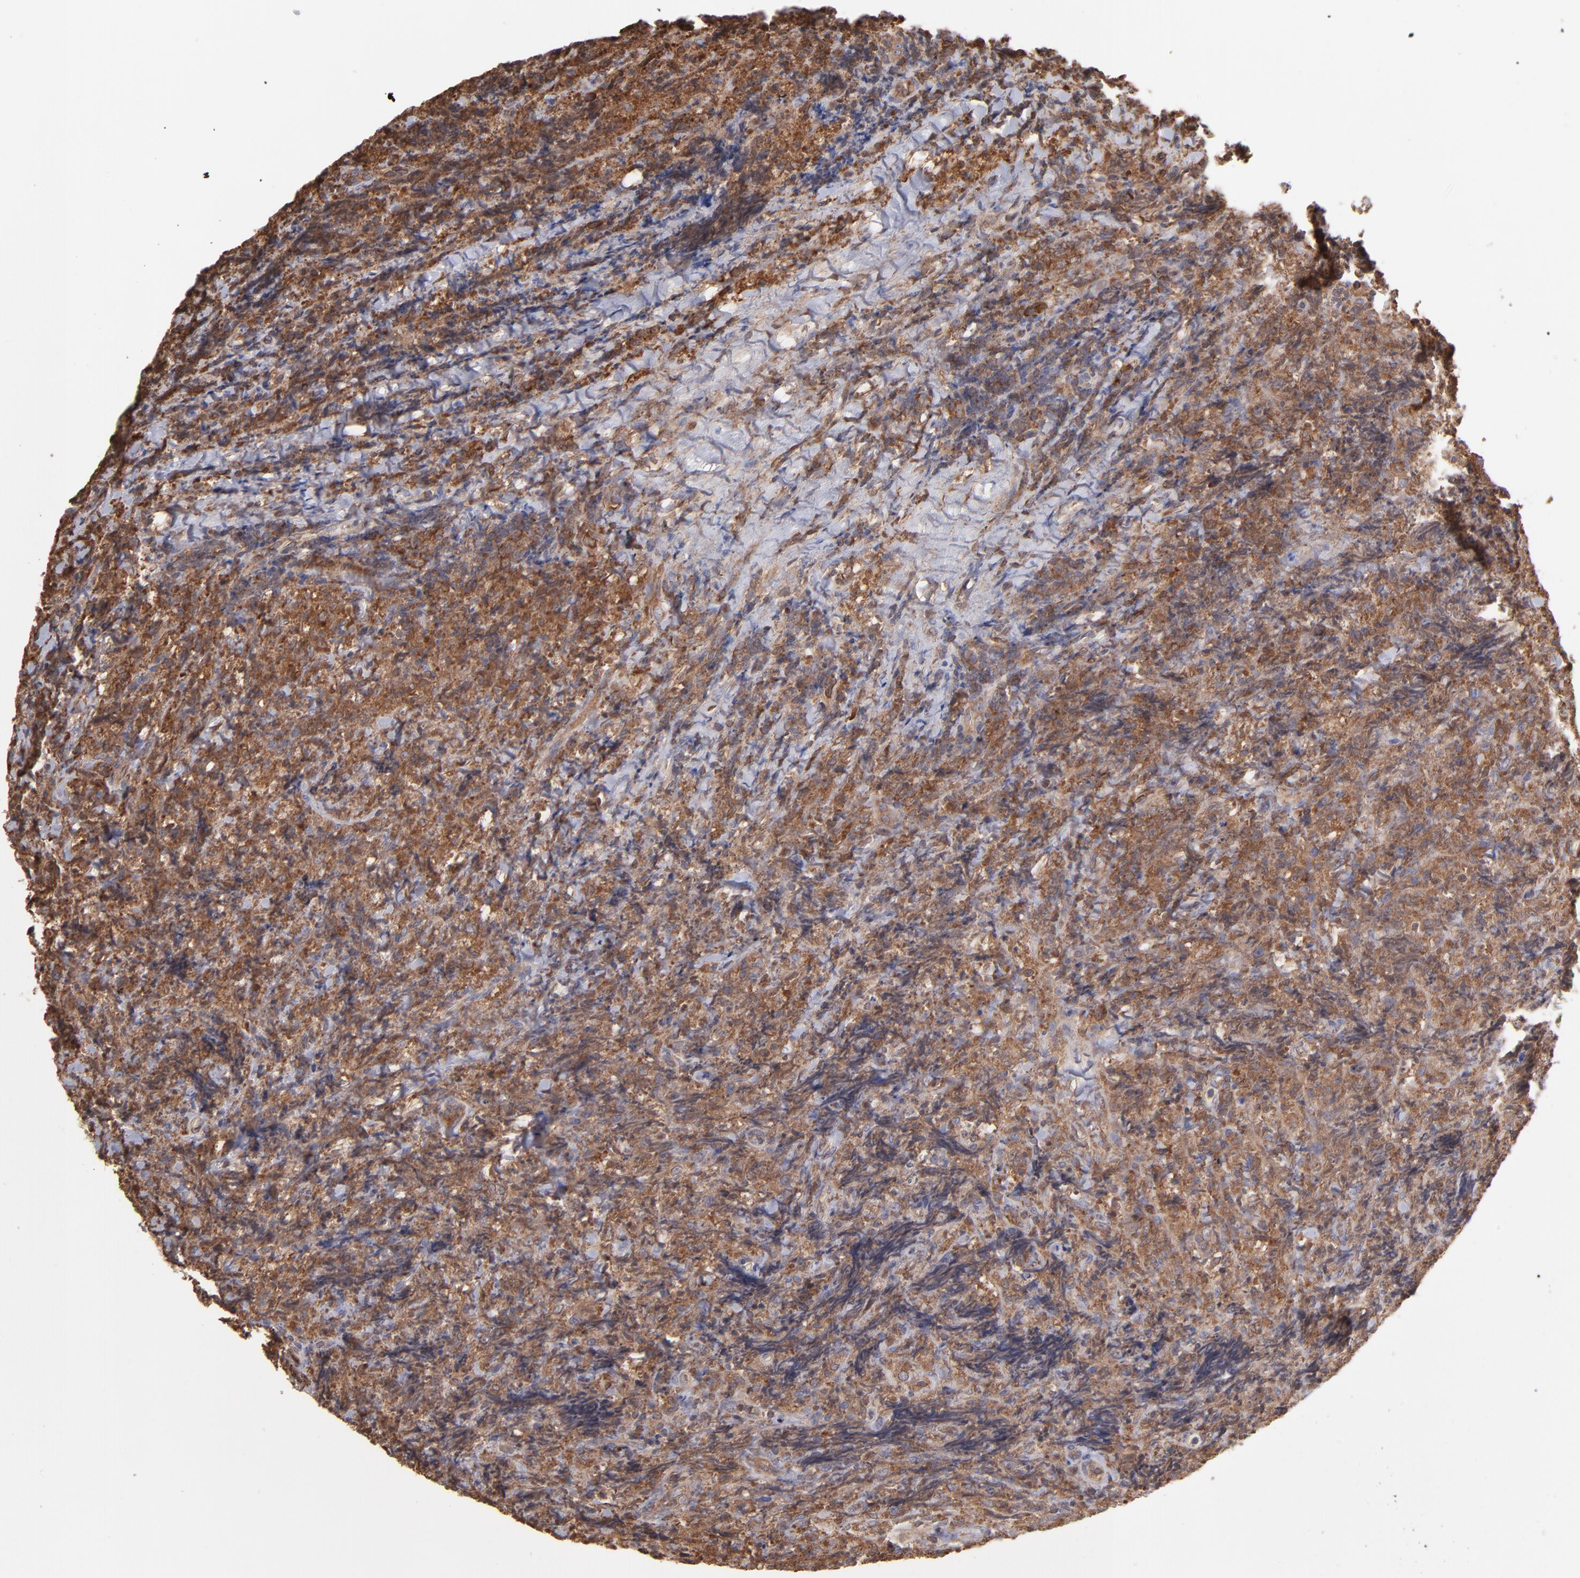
{"staining": {"intensity": "moderate", "quantity": ">75%", "location": "cytoplasmic/membranous"}, "tissue": "lymphoma", "cell_type": "Tumor cells", "image_type": "cancer", "snomed": [{"axis": "morphology", "description": "Malignant lymphoma, non-Hodgkin's type, High grade"}, {"axis": "topography", "description": "Tonsil"}], "caption": "Approximately >75% of tumor cells in human high-grade malignant lymphoma, non-Hodgkin's type show moderate cytoplasmic/membranous protein staining as visualized by brown immunohistochemical staining.", "gene": "MAPRE1", "patient": {"sex": "female", "age": 36}}